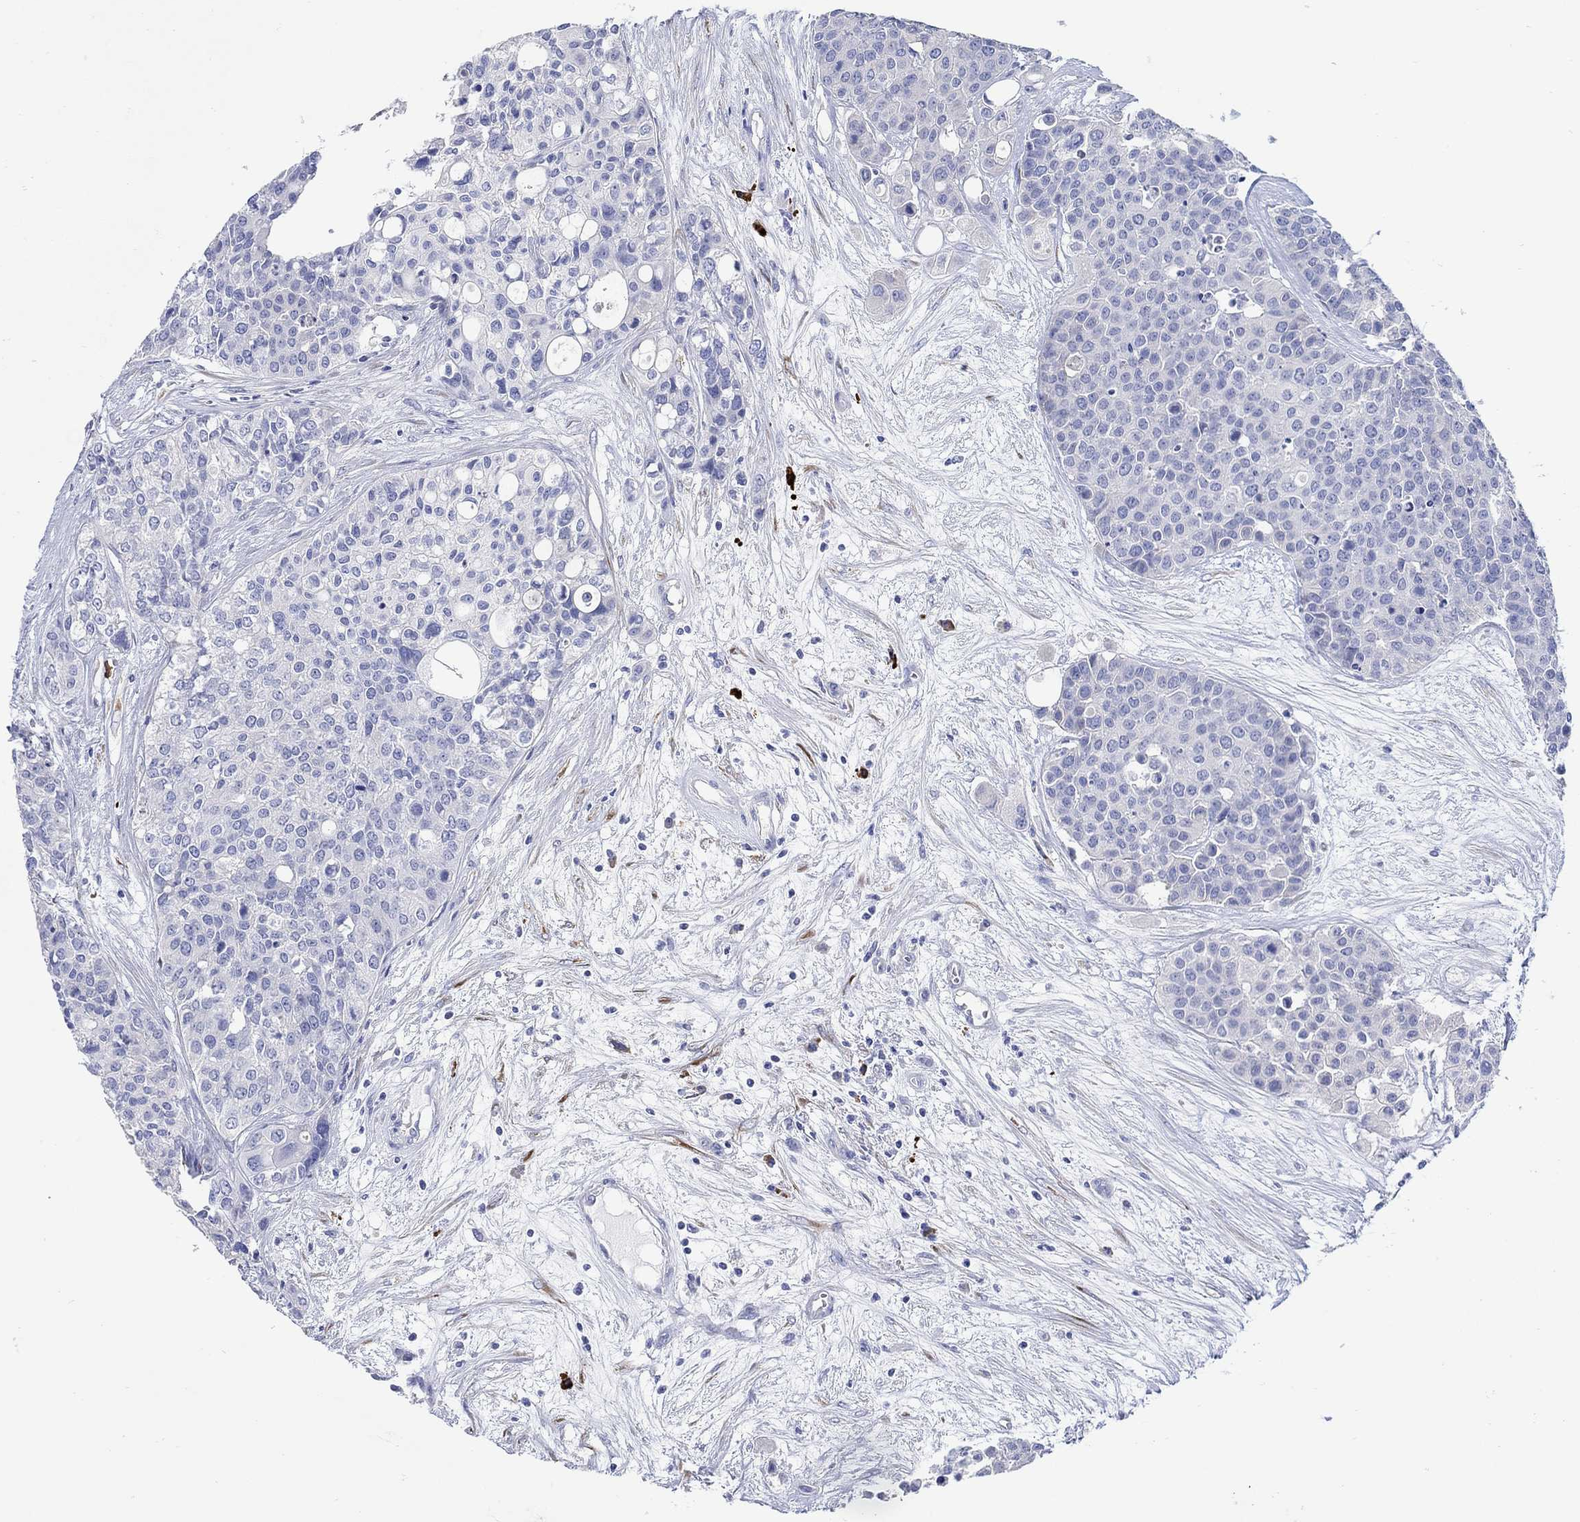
{"staining": {"intensity": "negative", "quantity": "none", "location": "none"}, "tissue": "carcinoid", "cell_type": "Tumor cells", "image_type": "cancer", "snomed": [{"axis": "morphology", "description": "Carcinoid, malignant, NOS"}, {"axis": "topography", "description": "Colon"}], "caption": "High power microscopy histopathology image of an immunohistochemistry (IHC) image of malignant carcinoid, revealing no significant staining in tumor cells.", "gene": "P2RY6", "patient": {"sex": "male", "age": 81}}